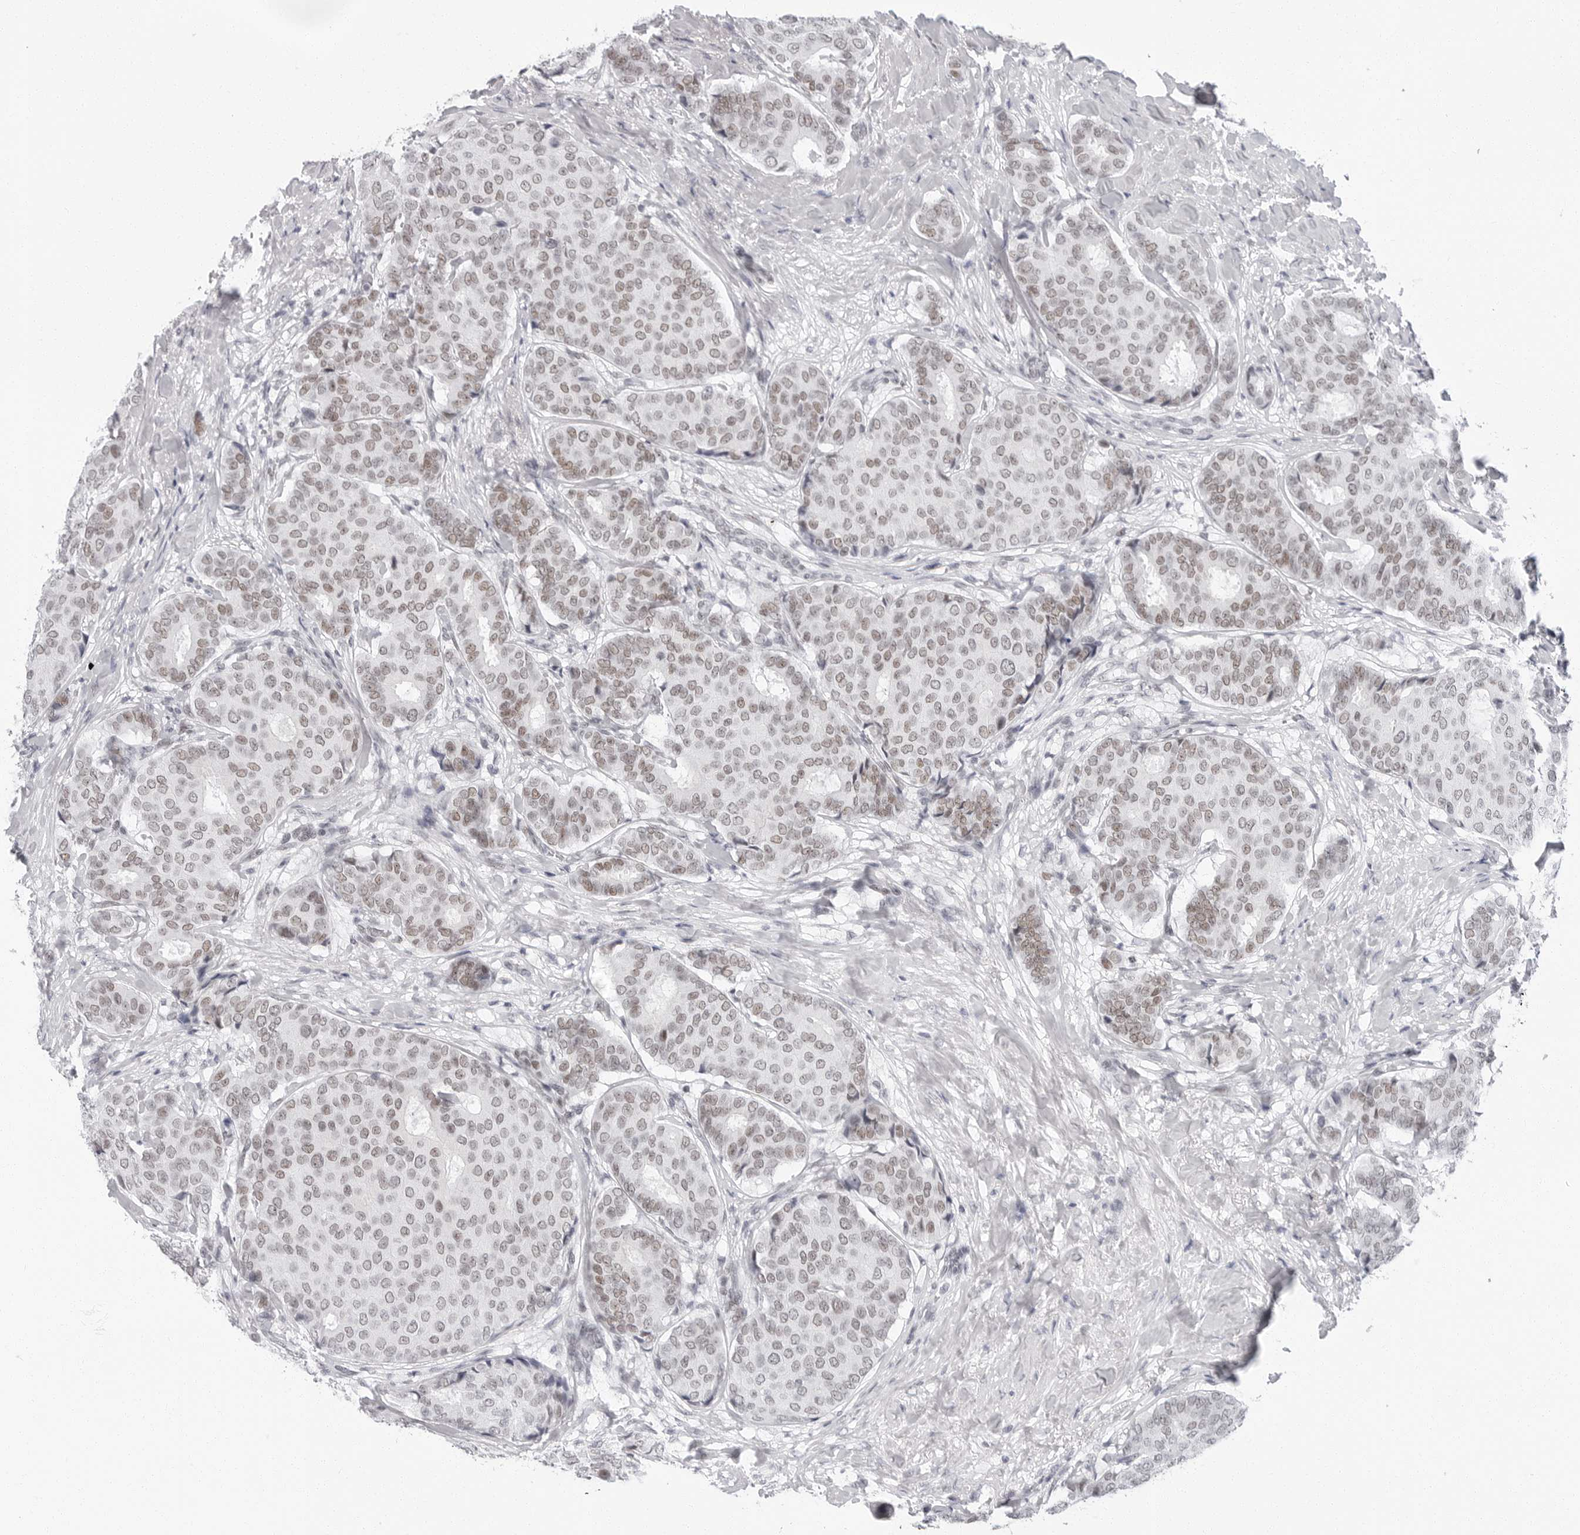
{"staining": {"intensity": "weak", "quantity": ">75%", "location": "nuclear"}, "tissue": "breast cancer", "cell_type": "Tumor cells", "image_type": "cancer", "snomed": [{"axis": "morphology", "description": "Duct carcinoma"}, {"axis": "topography", "description": "Breast"}], "caption": "Breast cancer was stained to show a protein in brown. There is low levels of weak nuclear staining in about >75% of tumor cells.", "gene": "VEZF1", "patient": {"sex": "female", "age": 75}}